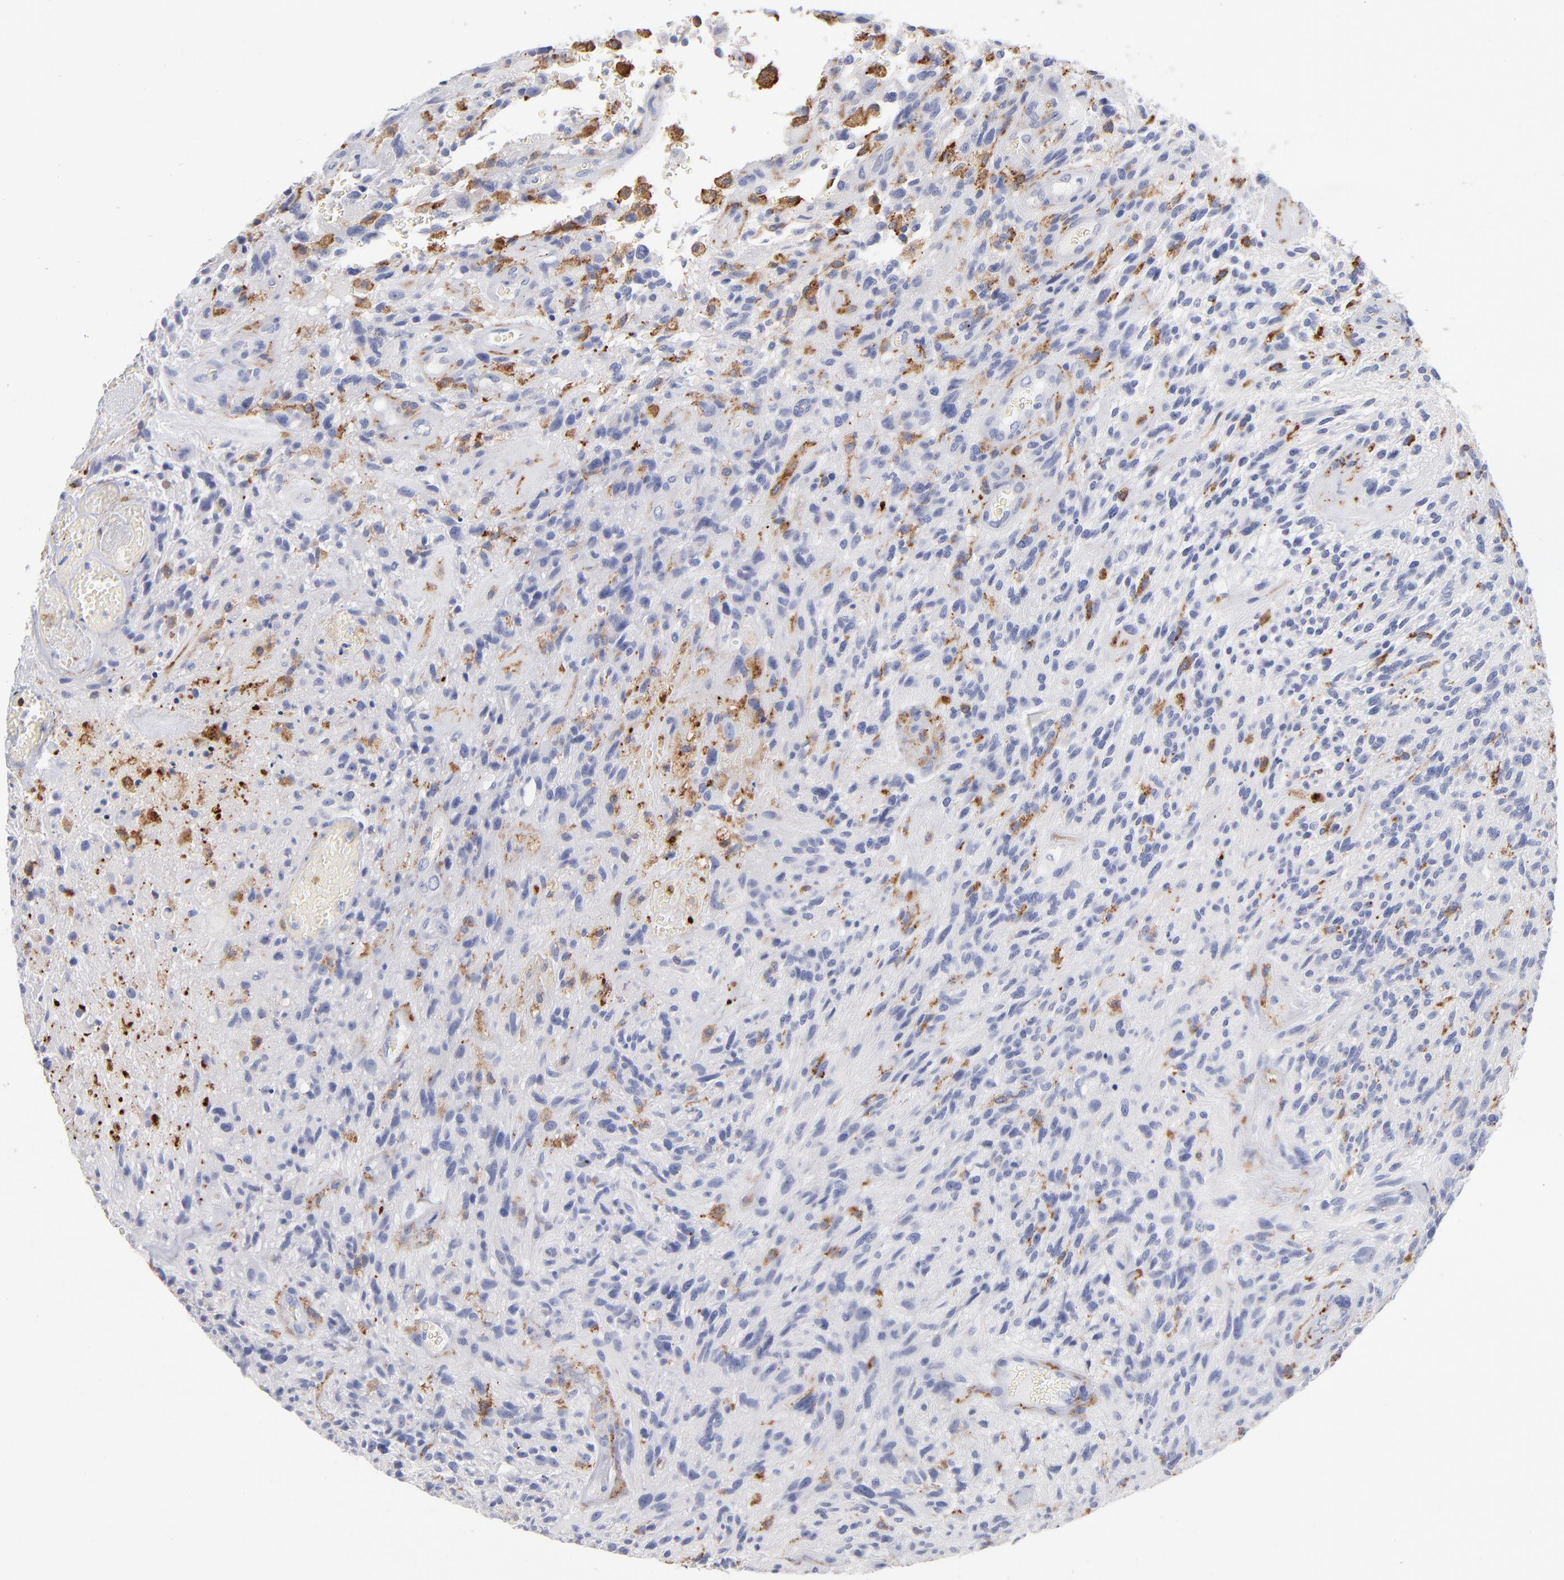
{"staining": {"intensity": "negative", "quantity": "none", "location": "none"}, "tissue": "glioma", "cell_type": "Tumor cells", "image_type": "cancer", "snomed": [{"axis": "morphology", "description": "Normal tissue, NOS"}, {"axis": "morphology", "description": "Glioma, malignant, High grade"}, {"axis": "topography", "description": "Cerebral cortex"}], "caption": "This image is of glioma stained with immunohistochemistry (IHC) to label a protein in brown with the nuclei are counter-stained blue. There is no expression in tumor cells.", "gene": "CD180", "patient": {"sex": "male", "age": 75}}